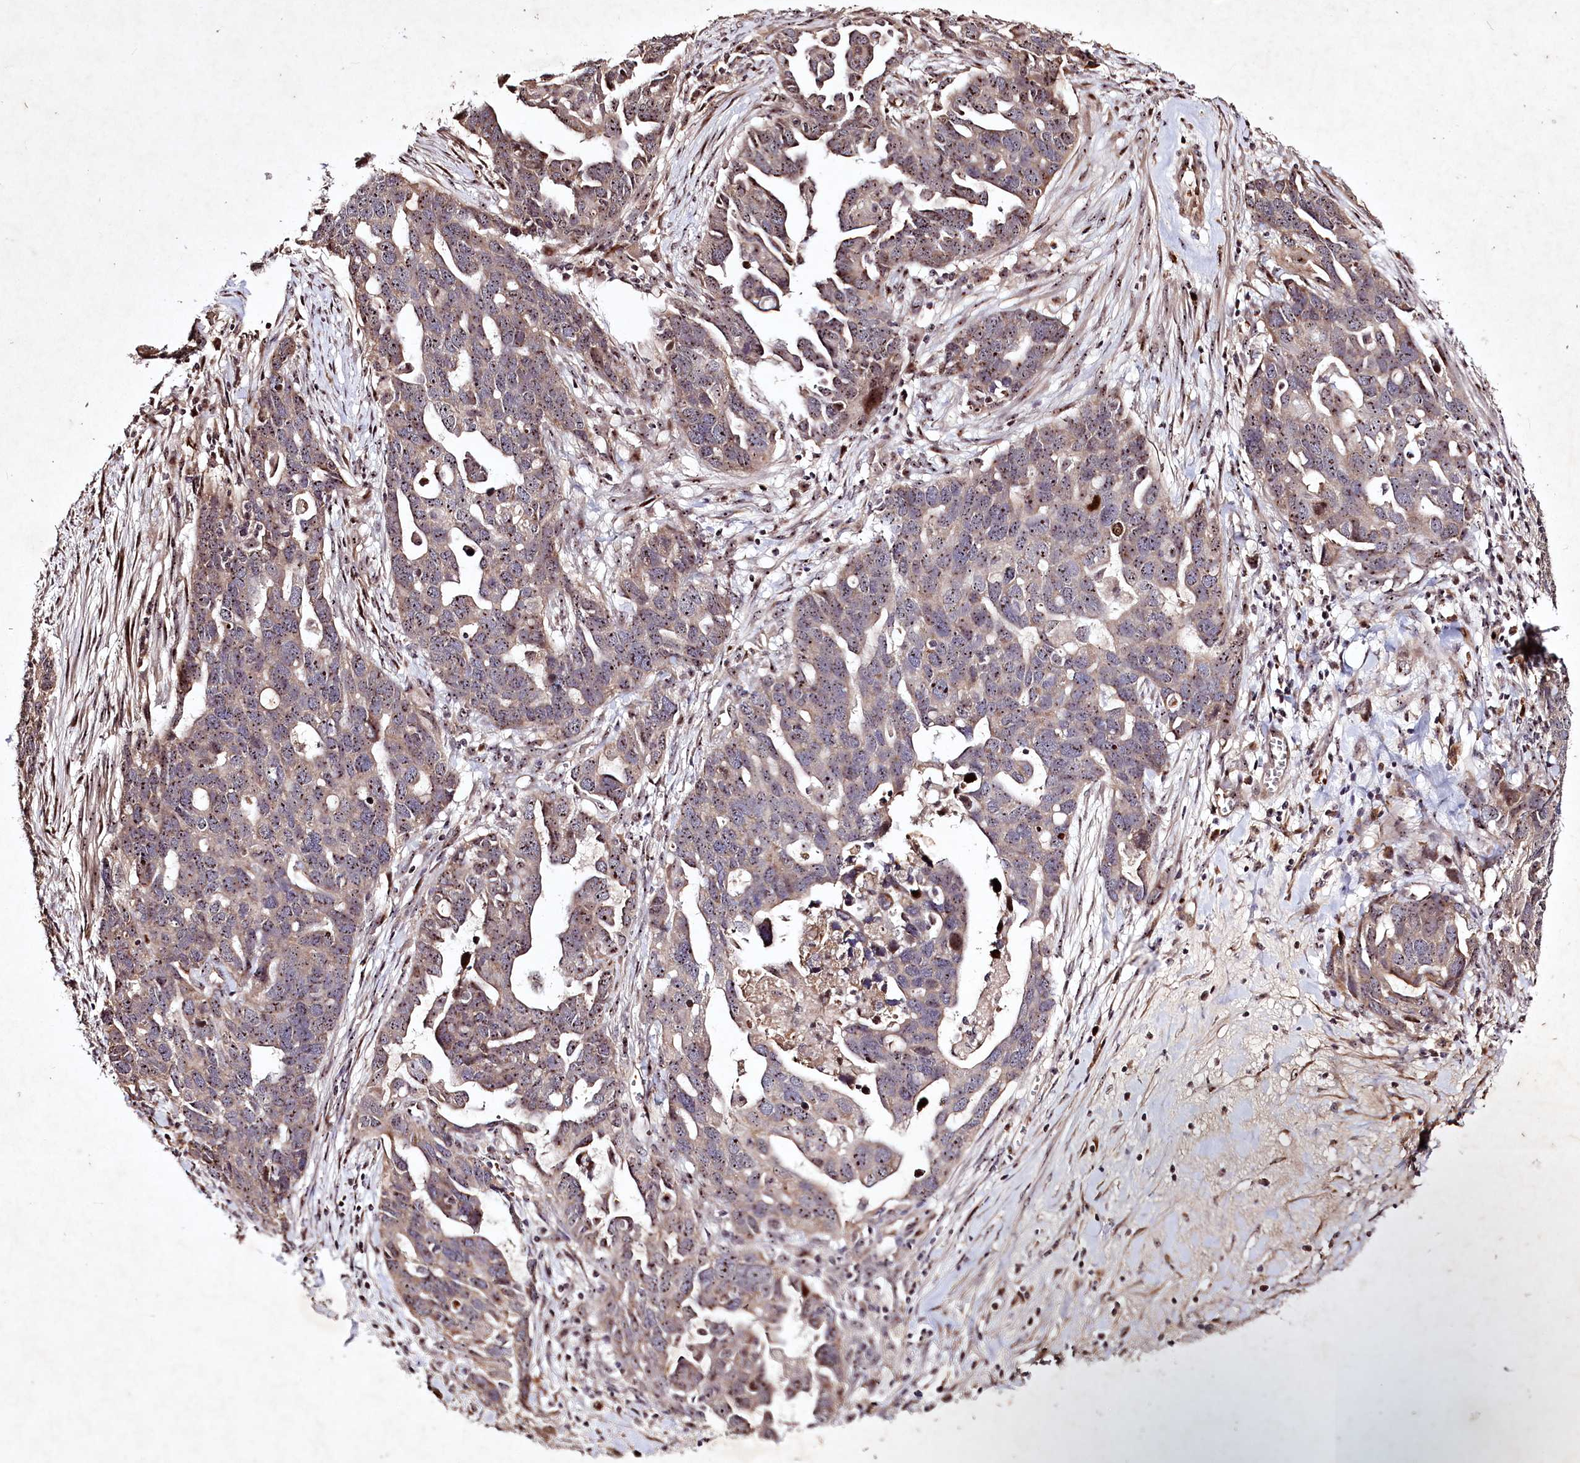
{"staining": {"intensity": "weak", "quantity": ">75%", "location": "nuclear"}, "tissue": "ovarian cancer", "cell_type": "Tumor cells", "image_type": "cancer", "snomed": [{"axis": "morphology", "description": "Cystadenocarcinoma, serous, NOS"}, {"axis": "topography", "description": "Ovary"}], "caption": "Human serous cystadenocarcinoma (ovarian) stained with a protein marker displays weak staining in tumor cells.", "gene": "DMP1", "patient": {"sex": "female", "age": 54}}